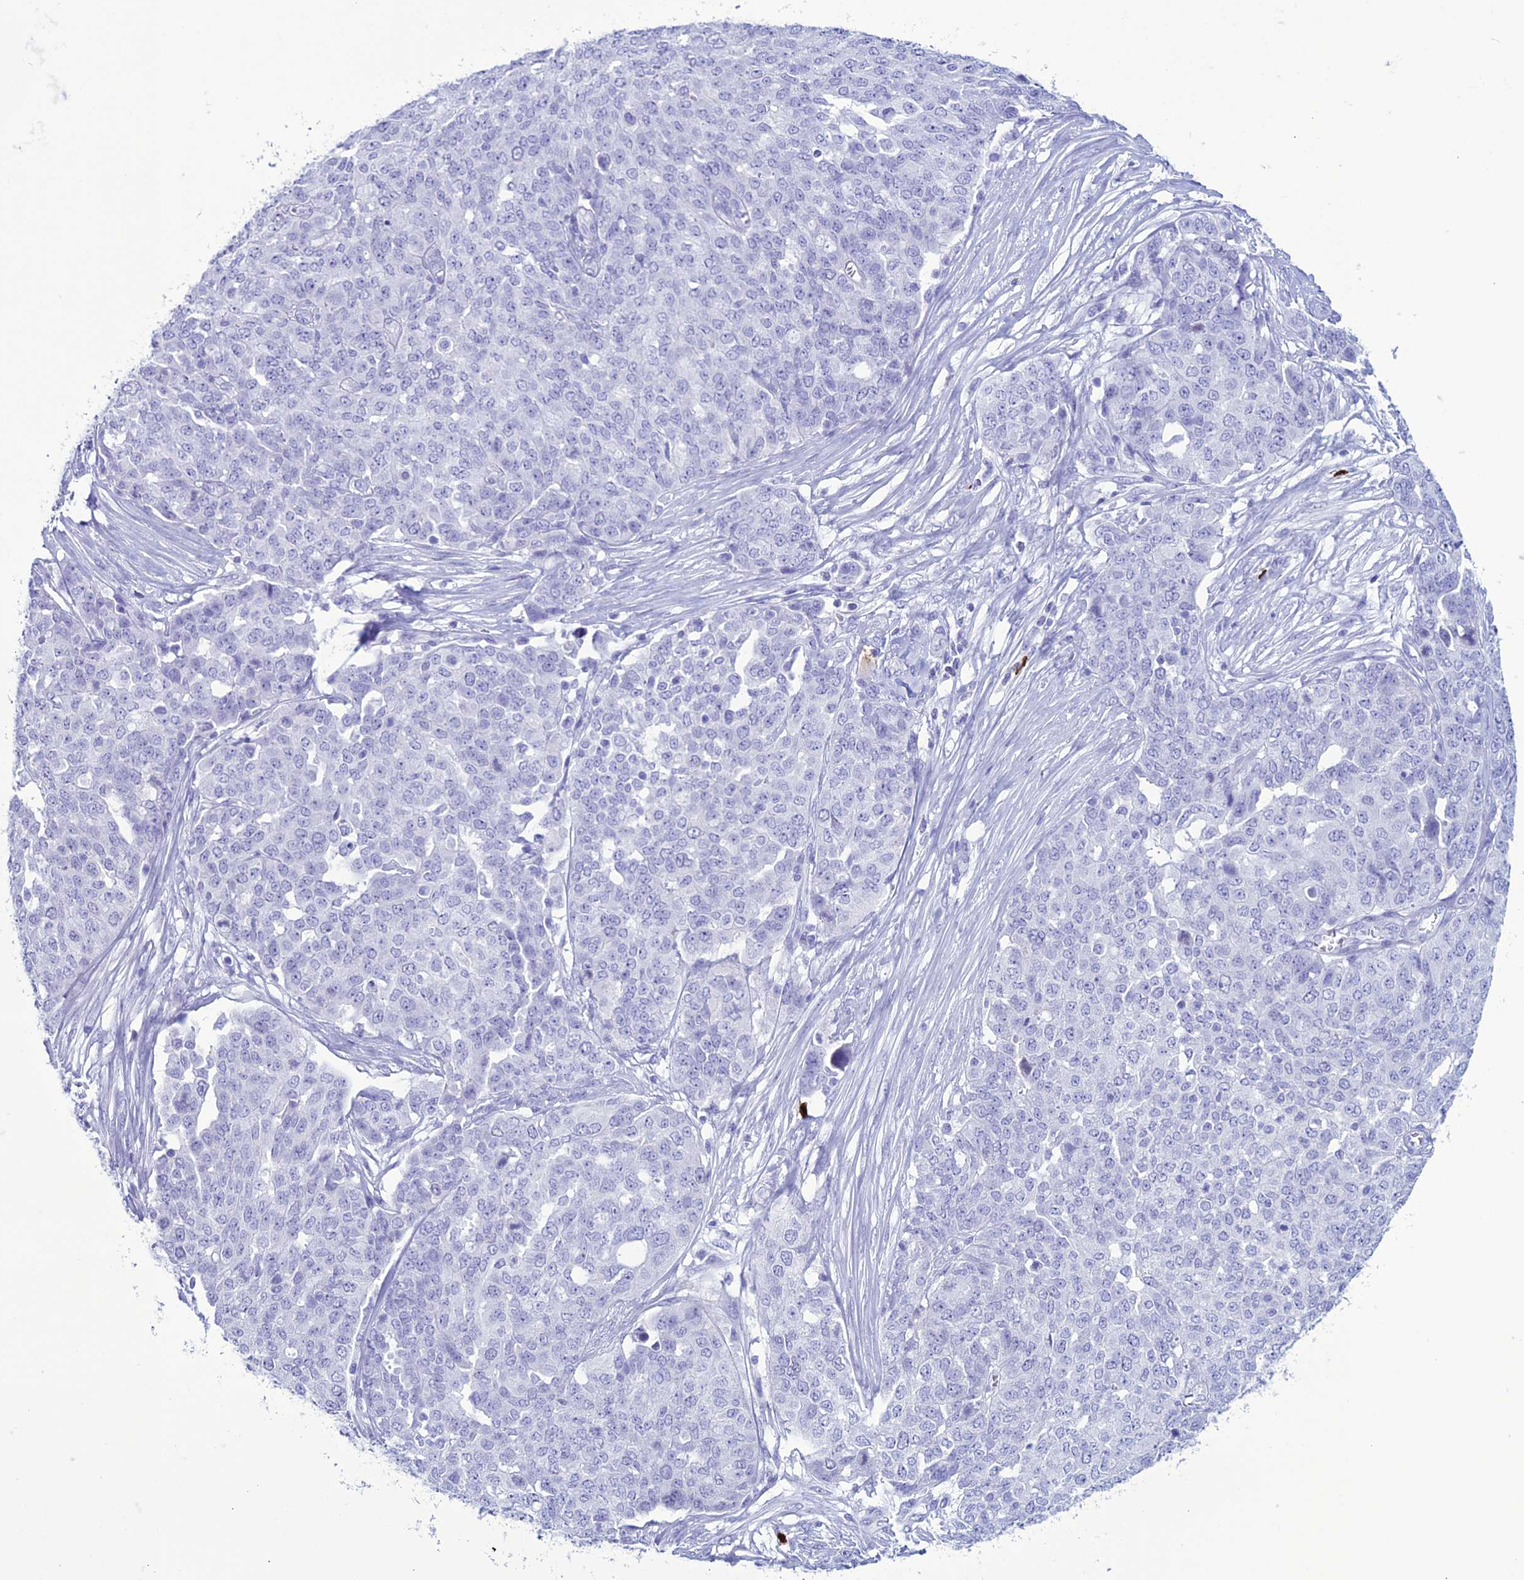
{"staining": {"intensity": "negative", "quantity": "none", "location": "none"}, "tissue": "ovarian cancer", "cell_type": "Tumor cells", "image_type": "cancer", "snomed": [{"axis": "morphology", "description": "Cystadenocarcinoma, serous, NOS"}, {"axis": "topography", "description": "Soft tissue"}, {"axis": "topography", "description": "Ovary"}], "caption": "This image is of ovarian serous cystadenocarcinoma stained with immunohistochemistry (IHC) to label a protein in brown with the nuclei are counter-stained blue. There is no staining in tumor cells. (DAB (3,3'-diaminobenzidine) immunohistochemistry (IHC) with hematoxylin counter stain).", "gene": "MZB1", "patient": {"sex": "female", "age": 57}}